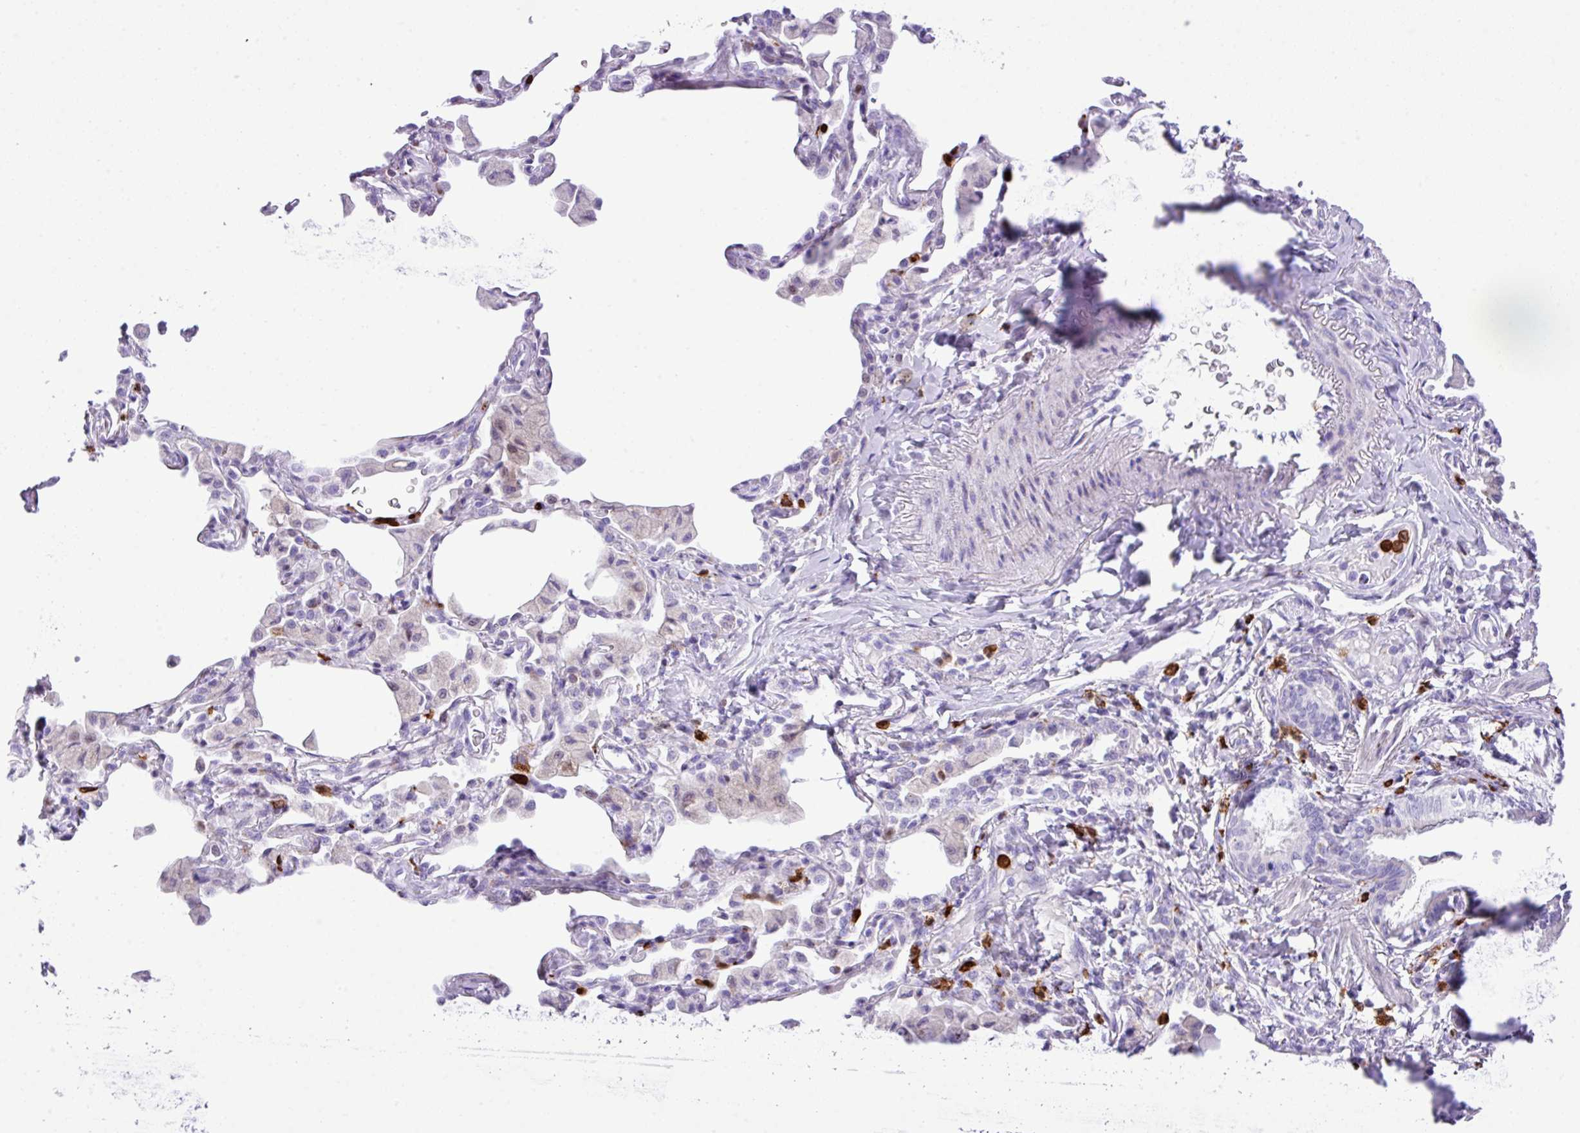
{"staining": {"intensity": "negative", "quantity": "none", "location": "none"}, "tissue": "bronchus", "cell_type": "Respiratory epithelial cells", "image_type": "normal", "snomed": [{"axis": "morphology", "description": "Normal tissue, NOS"}, {"axis": "morphology", "description": "Inflammation, NOS"}, {"axis": "topography", "description": "Bronchus"}, {"axis": "topography", "description": "Lung"}], "caption": "There is no significant expression in respiratory epithelial cells of bronchus. (DAB immunohistochemistry visualized using brightfield microscopy, high magnification).", "gene": "RCAN2", "patient": {"sex": "female", "age": 46}}